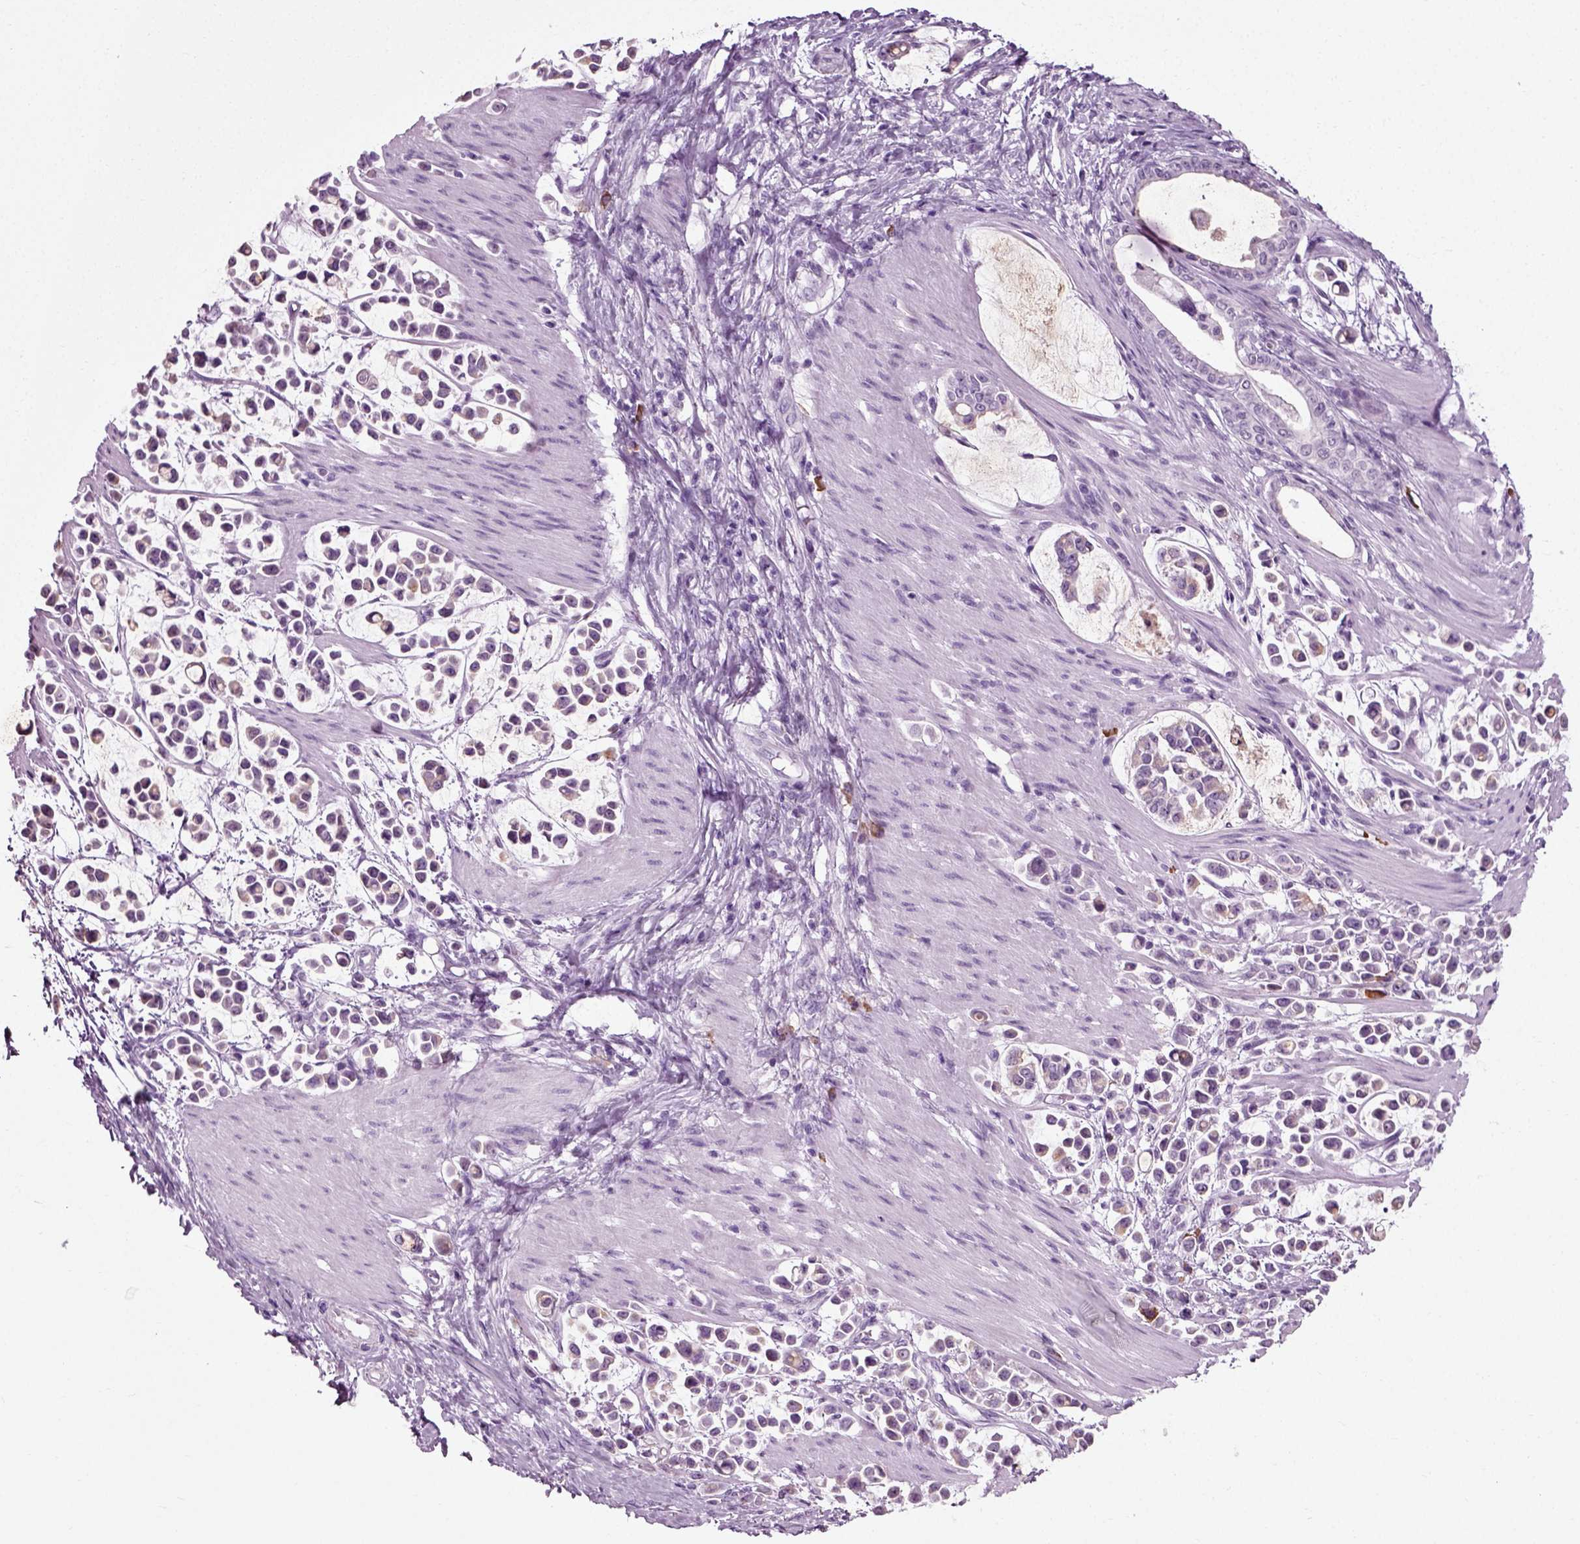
{"staining": {"intensity": "weak", "quantity": "25%-75%", "location": "cytoplasmic/membranous"}, "tissue": "stomach cancer", "cell_type": "Tumor cells", "image_type": "cancer", "snomed": [{"axis": "morphology", "description": "Adenocarcinoma, NOS"}, {"axis": "topography", "description": "Stomach"}], "caption": "IHC (DAB) staining of adenocarcinoma (stomach) displays weak cytoplasmic/membranous protein expression in approximately 25%-75% of tumor cells.", "gene": "SLC26A8", "patient": {"sex": "male", "age": 82}}